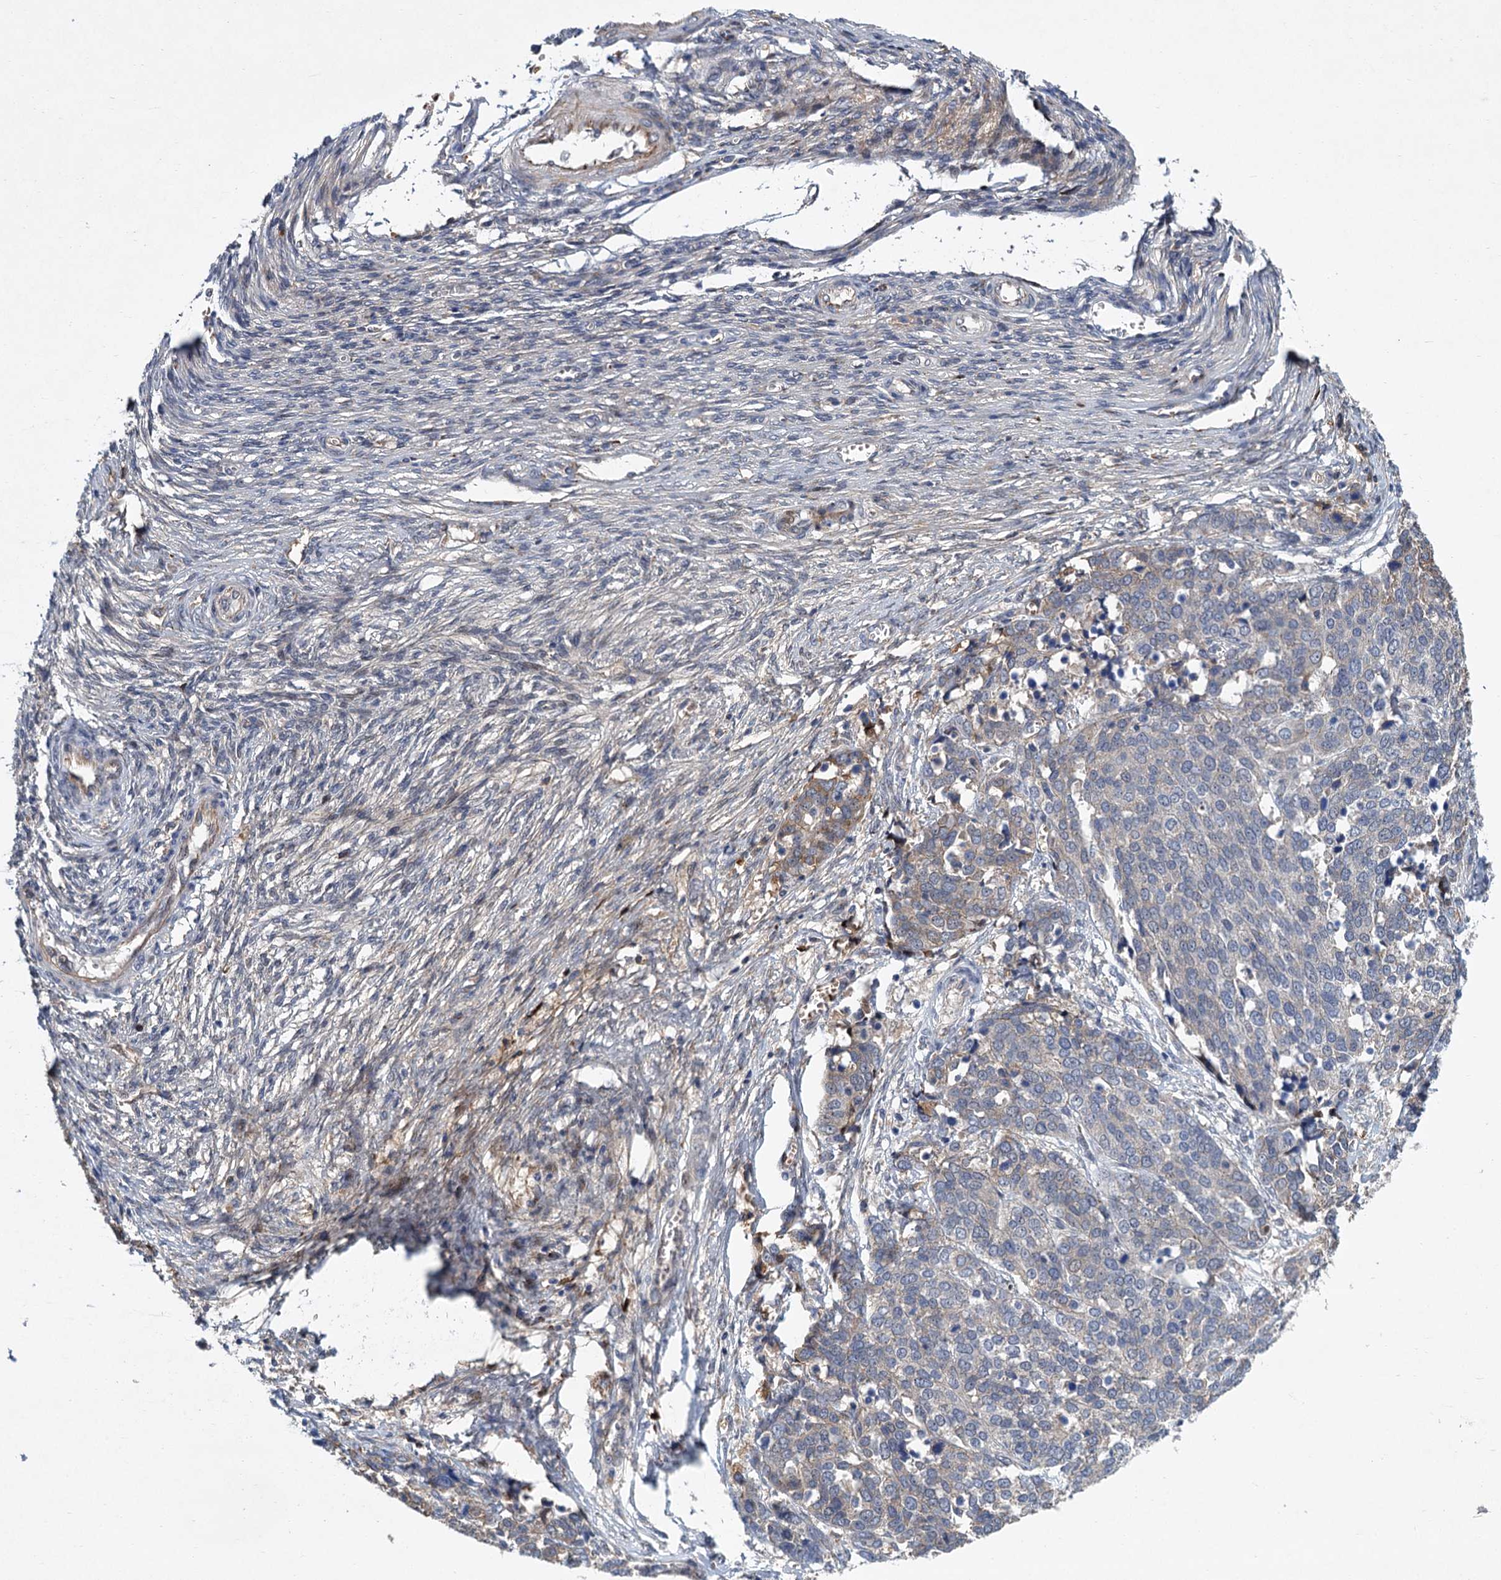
{"staining": {"intensity": "negative", "quantity": "none", "location": "none"}, "tissue": "ovarian cancer", "cell_type": "Tumor cells", "image_type": "cancer", "snomed": [{"axis": "morphology", "description": "Cystadenocarcinoma, serous, NOS"}, {"axis": "topography", "description": "Ovary"}], "caption": "DAB immunohistochemical staining of human serous cystadenocarcinoma (ovarian) reveals no significant expression in tumor cells.", "gene": "TRAF7", "patient": {"sex": "female", "age": 44}}